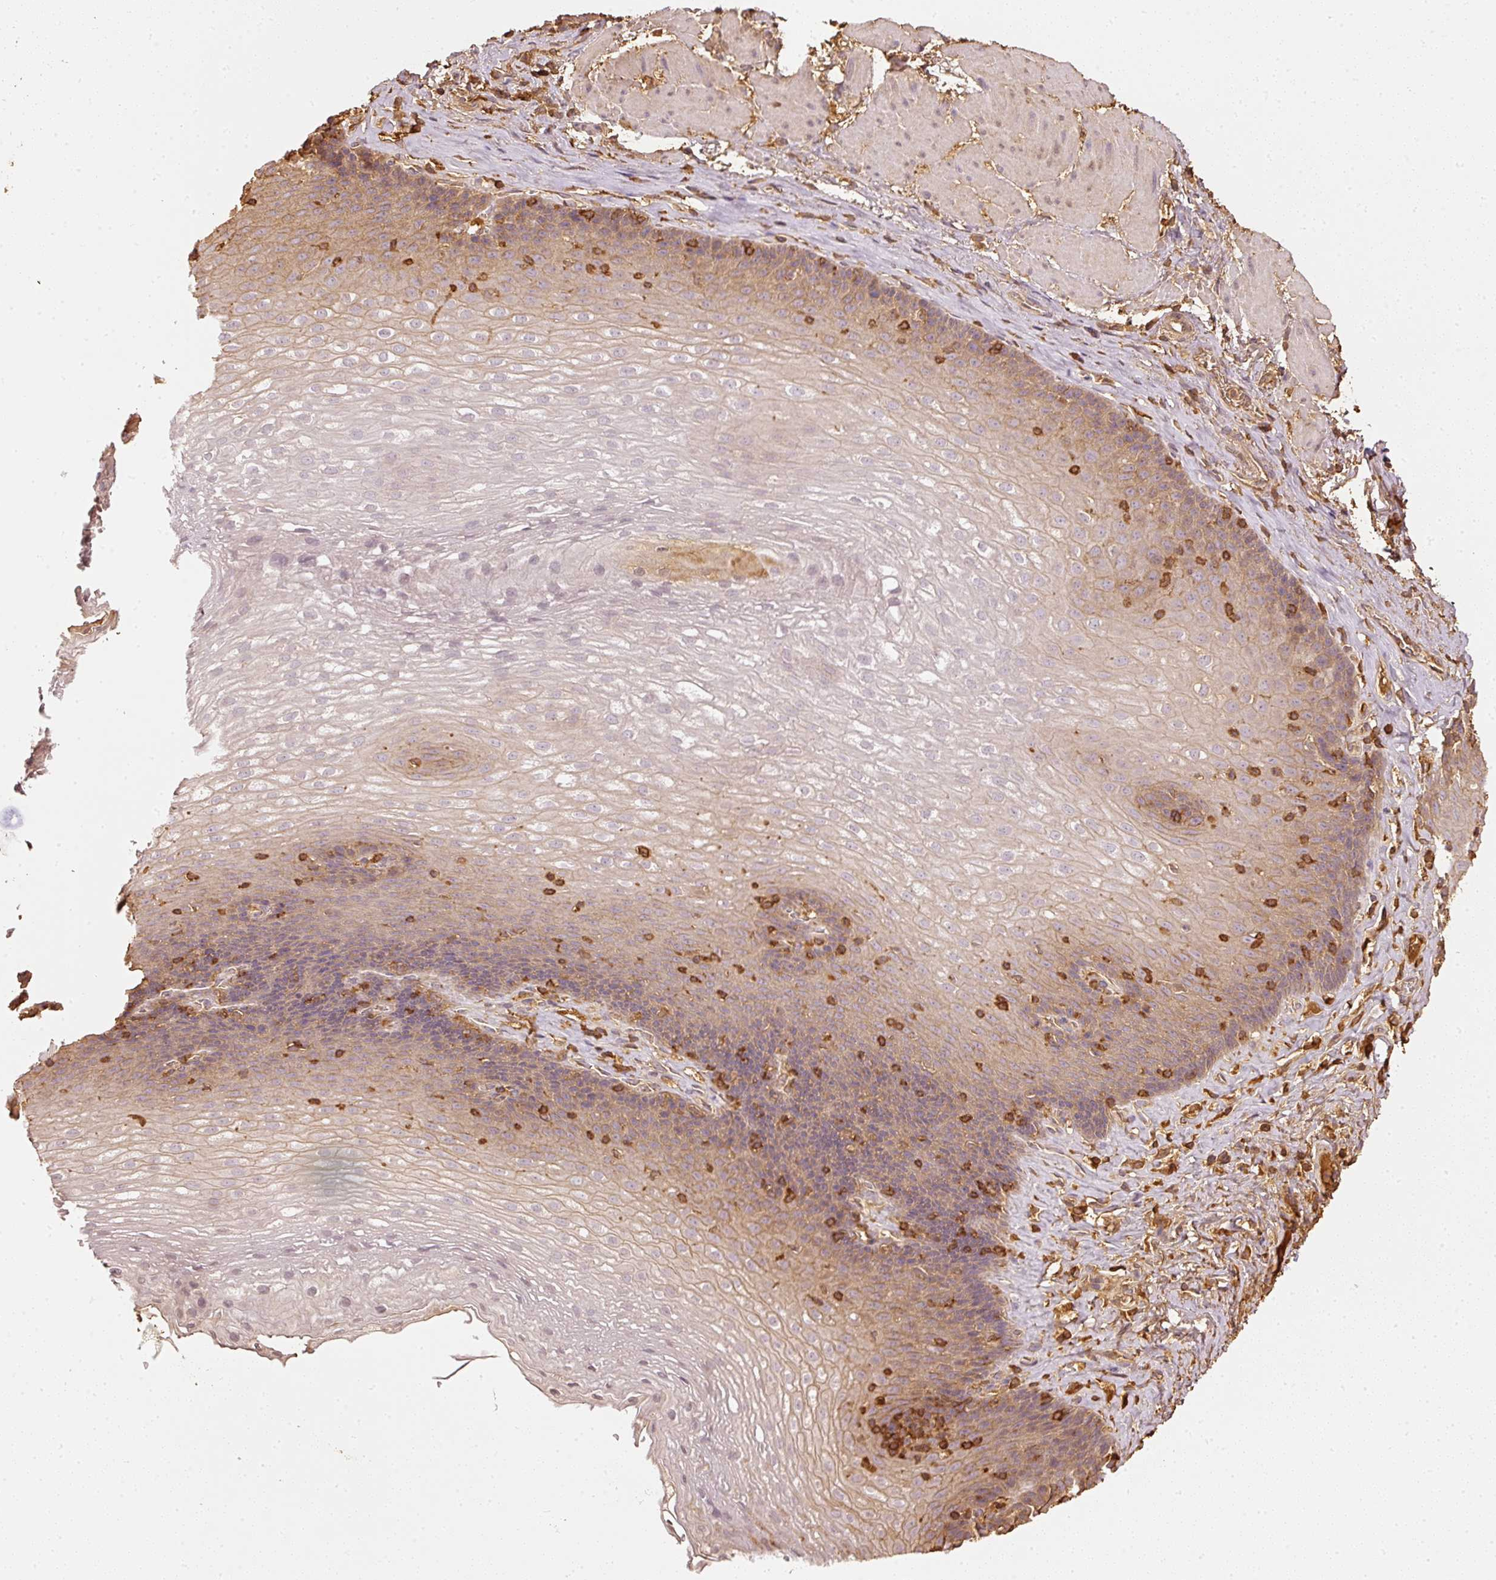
{"staining": {"intensity": "moderate", "quantity": "25%-75%", "location": "cytoplasmic/membranous"}, "tissue": "esophagus", "cell_type": "Squamous epithelial cells", "image_type": "normal", "snomed": [{"axis": "morphology", "description": "Normal tissue, NOS"}, {"axis": "topography", "description": "Esophagus"}], "caption": "Immunohistochemical staining of unremarkable esophagus exhibits medium levels of moderate cytoplasmic/membranous expression in approximately 25%-75% of squamous epithelial cells.", "gene": "EVL", "patient": {"sex": "female", "age": 66}}